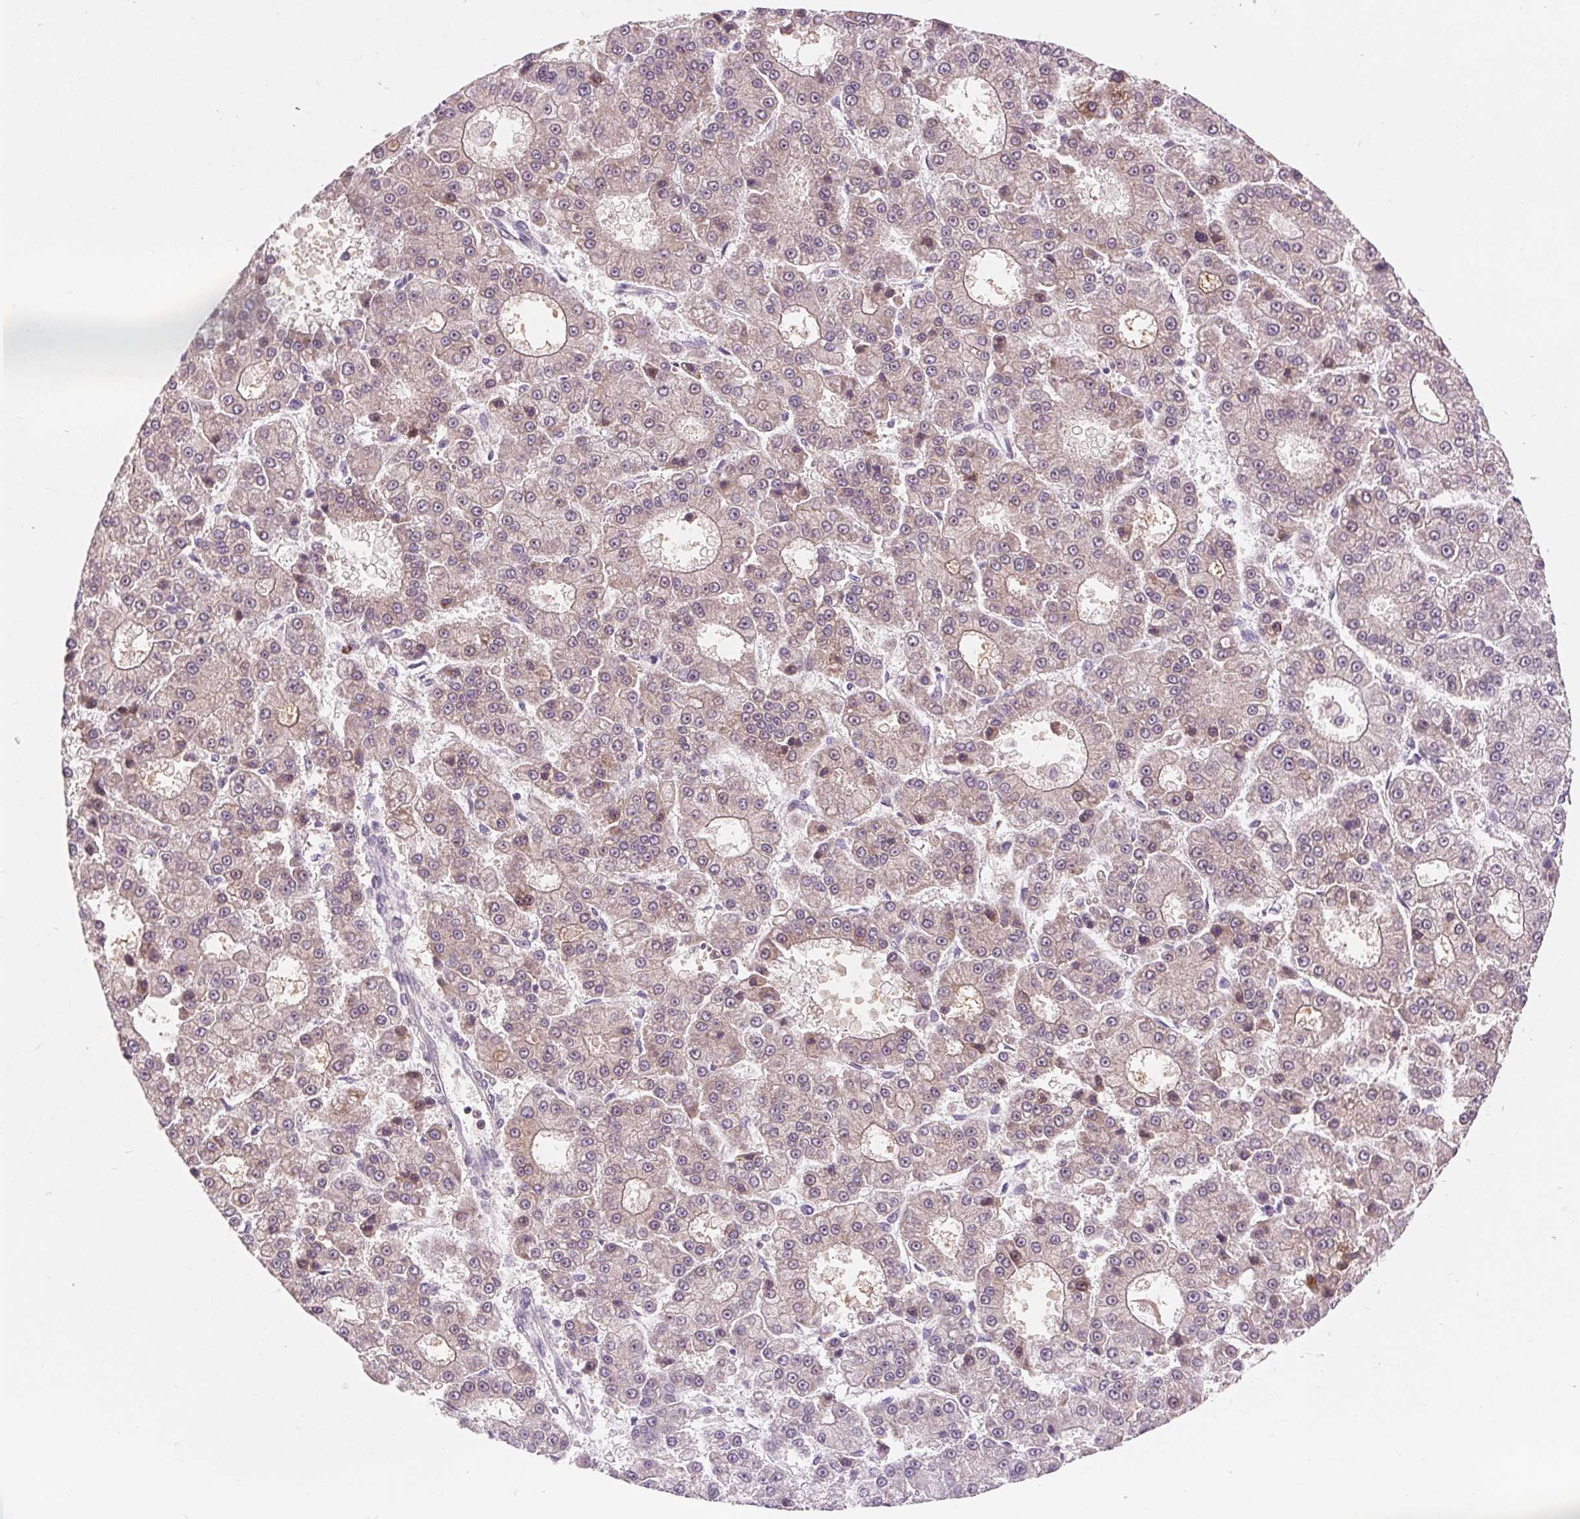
{"staining": {"intensity": "weak", "quantity": "<25%", "location": "cytoplasmic/membranous"}, "tissue": "liver cancer", "cell_type": "Tumor cells", "image_type": "cancer", "snomed": [{"axis": "morphology", "description": "Carcinoma, Hepatocellular, NOS"}, {"axis": "topography", "description": "Liver"}], "caption": "Immunohistochemical staining of liver cancer (hepatocellular carcinoma) reveals no significant staining in tumor cells. Nuclei are stained in blue.", "gene": "RANBP3L", "patient": {"sex": "male", "age": 70}}